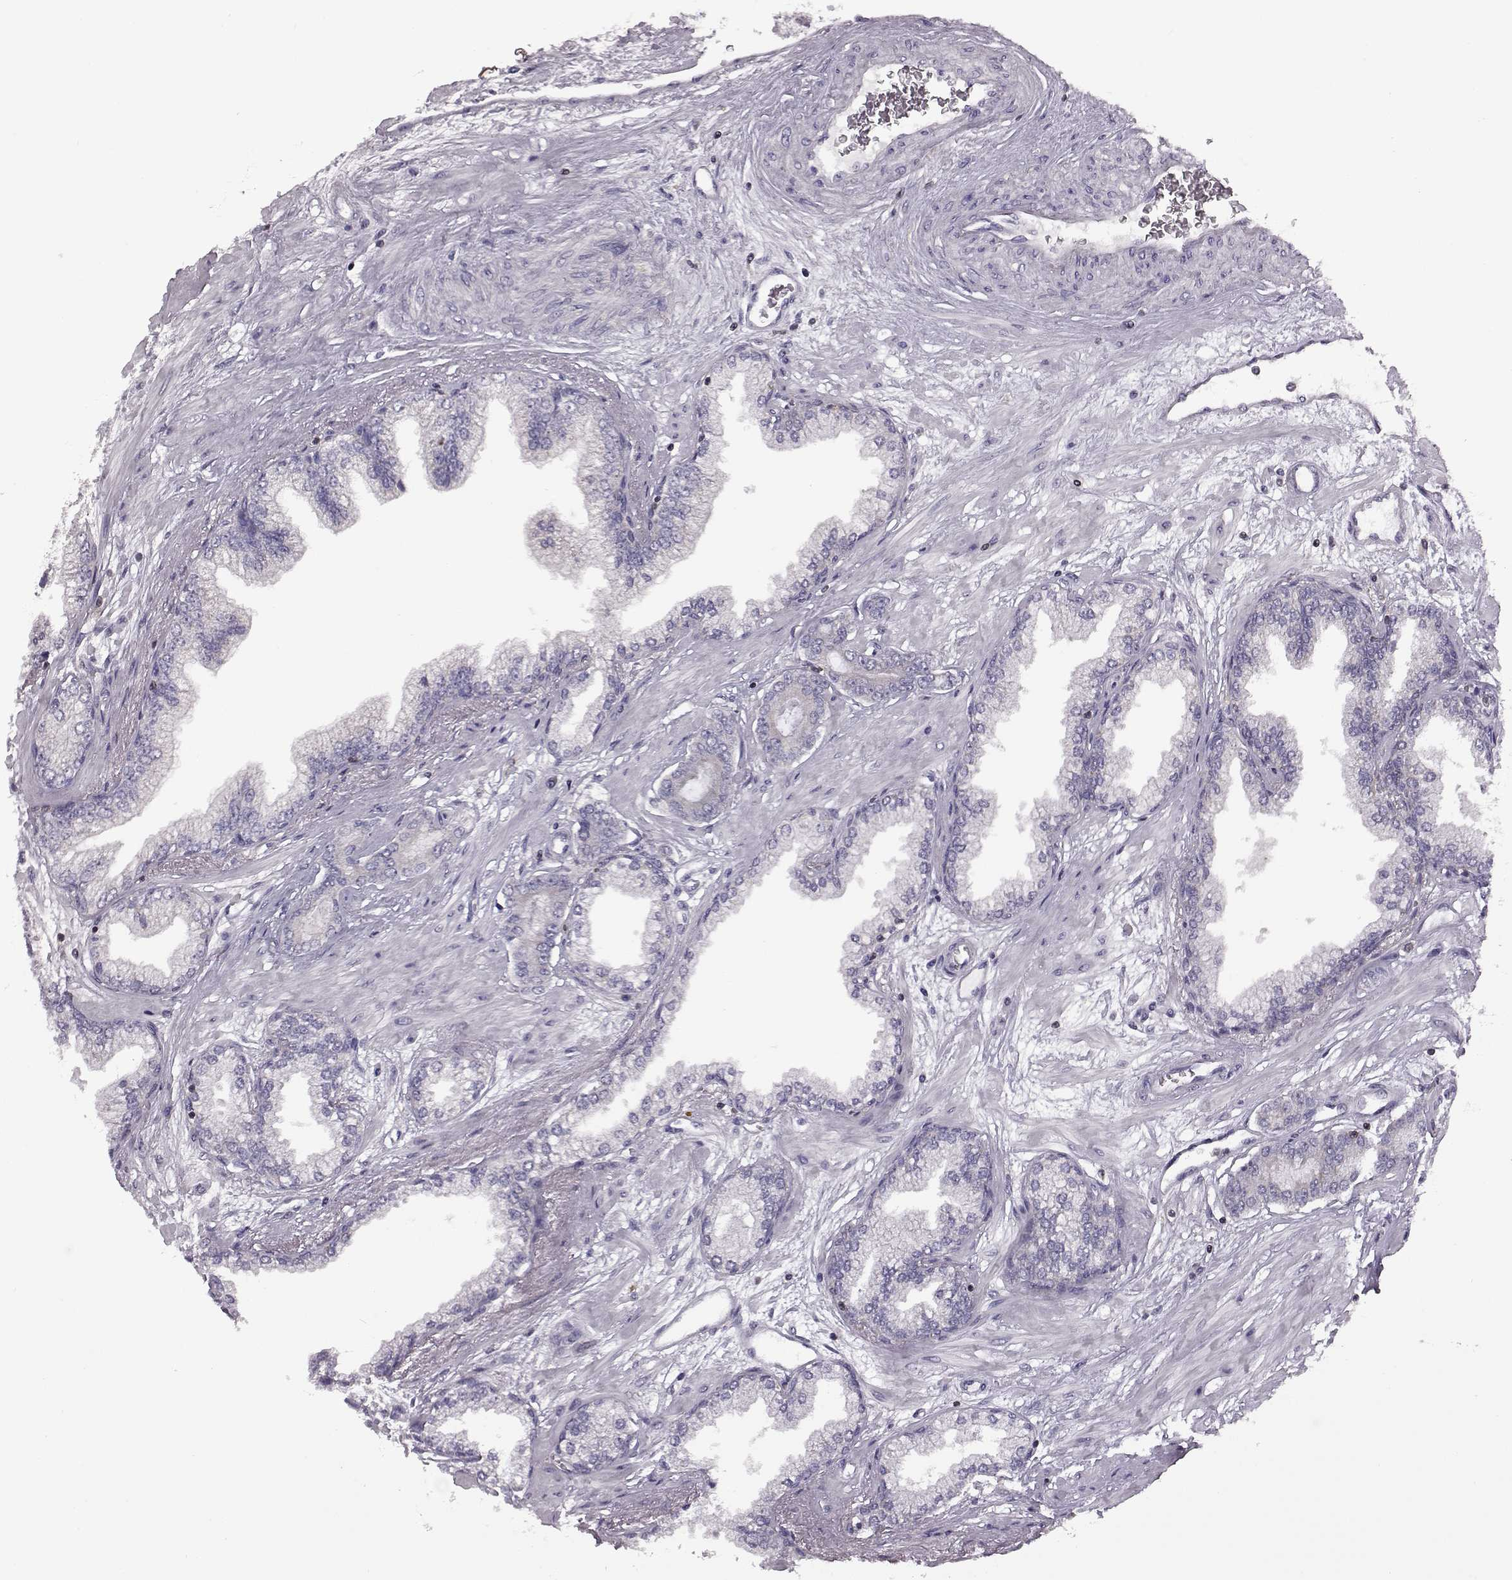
{"staining": {"intensity": "negative", "quantity": "none", "location": "none"}, "tissue": "prostate cancer", "cell_type": "Tumor cells", "image_type": "cancer", "snomed": [{"axis": "morphology", "description": "Adenocarcinoma, Low grade"}, {"axis": "topography", "description": "Prostate"}], "caption": "Immunohistochemistry (IHC) photomicrograph of neoplastic tissue: human adenocarcinoma (low-grade) (prostate) stained with DAB demonstrates no significant protein staining in tumor cells. The staining is performed using DAB brown chromogen with nuclei counter-stained in using hematoxylin.", "gene": "DOK2", "patient": {"sex": "male", "age": 64}}